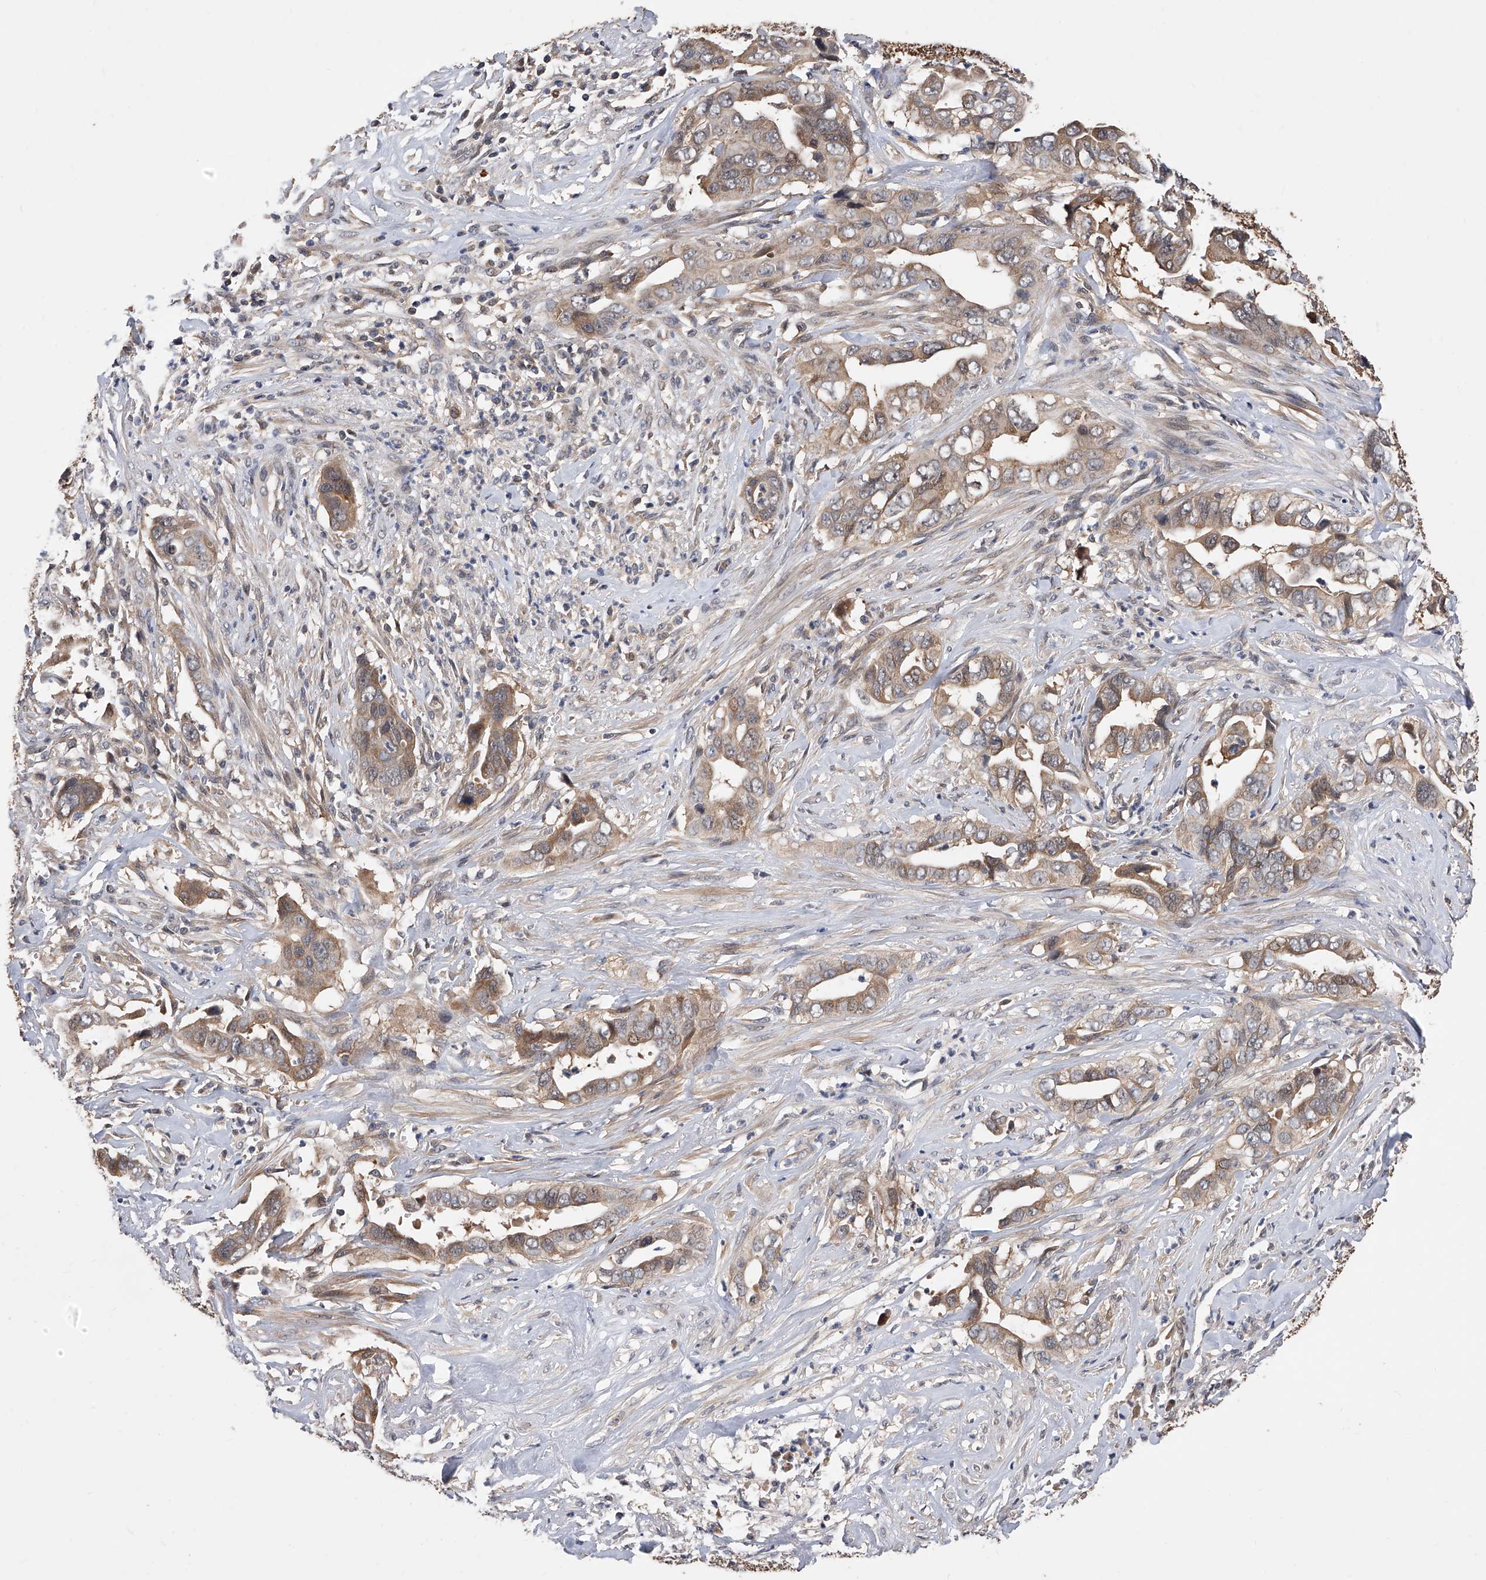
{"staining": {"intensity": "moderate", "quantity": ">75%", "location": "cytoplasmic/membranous"}, "tissue": "liver cancer", "cell_type": "Tumor cells", "image_type": "cancer", "snomed": [{"axis": "morphology", "description": "Cholangiocarcinoma"}, {"axis": "topography", "description": "Liver"}], "caption": "High-power microscopy captured an immunohistochemistry photomicrograph of cholangiocarcinoma (liver), revealing moderate cytoplasmic/membranous expression in approximately >75% of tumor cells.", "gene": "GMDS", "patient": {"sex": "female", "age": 79}}